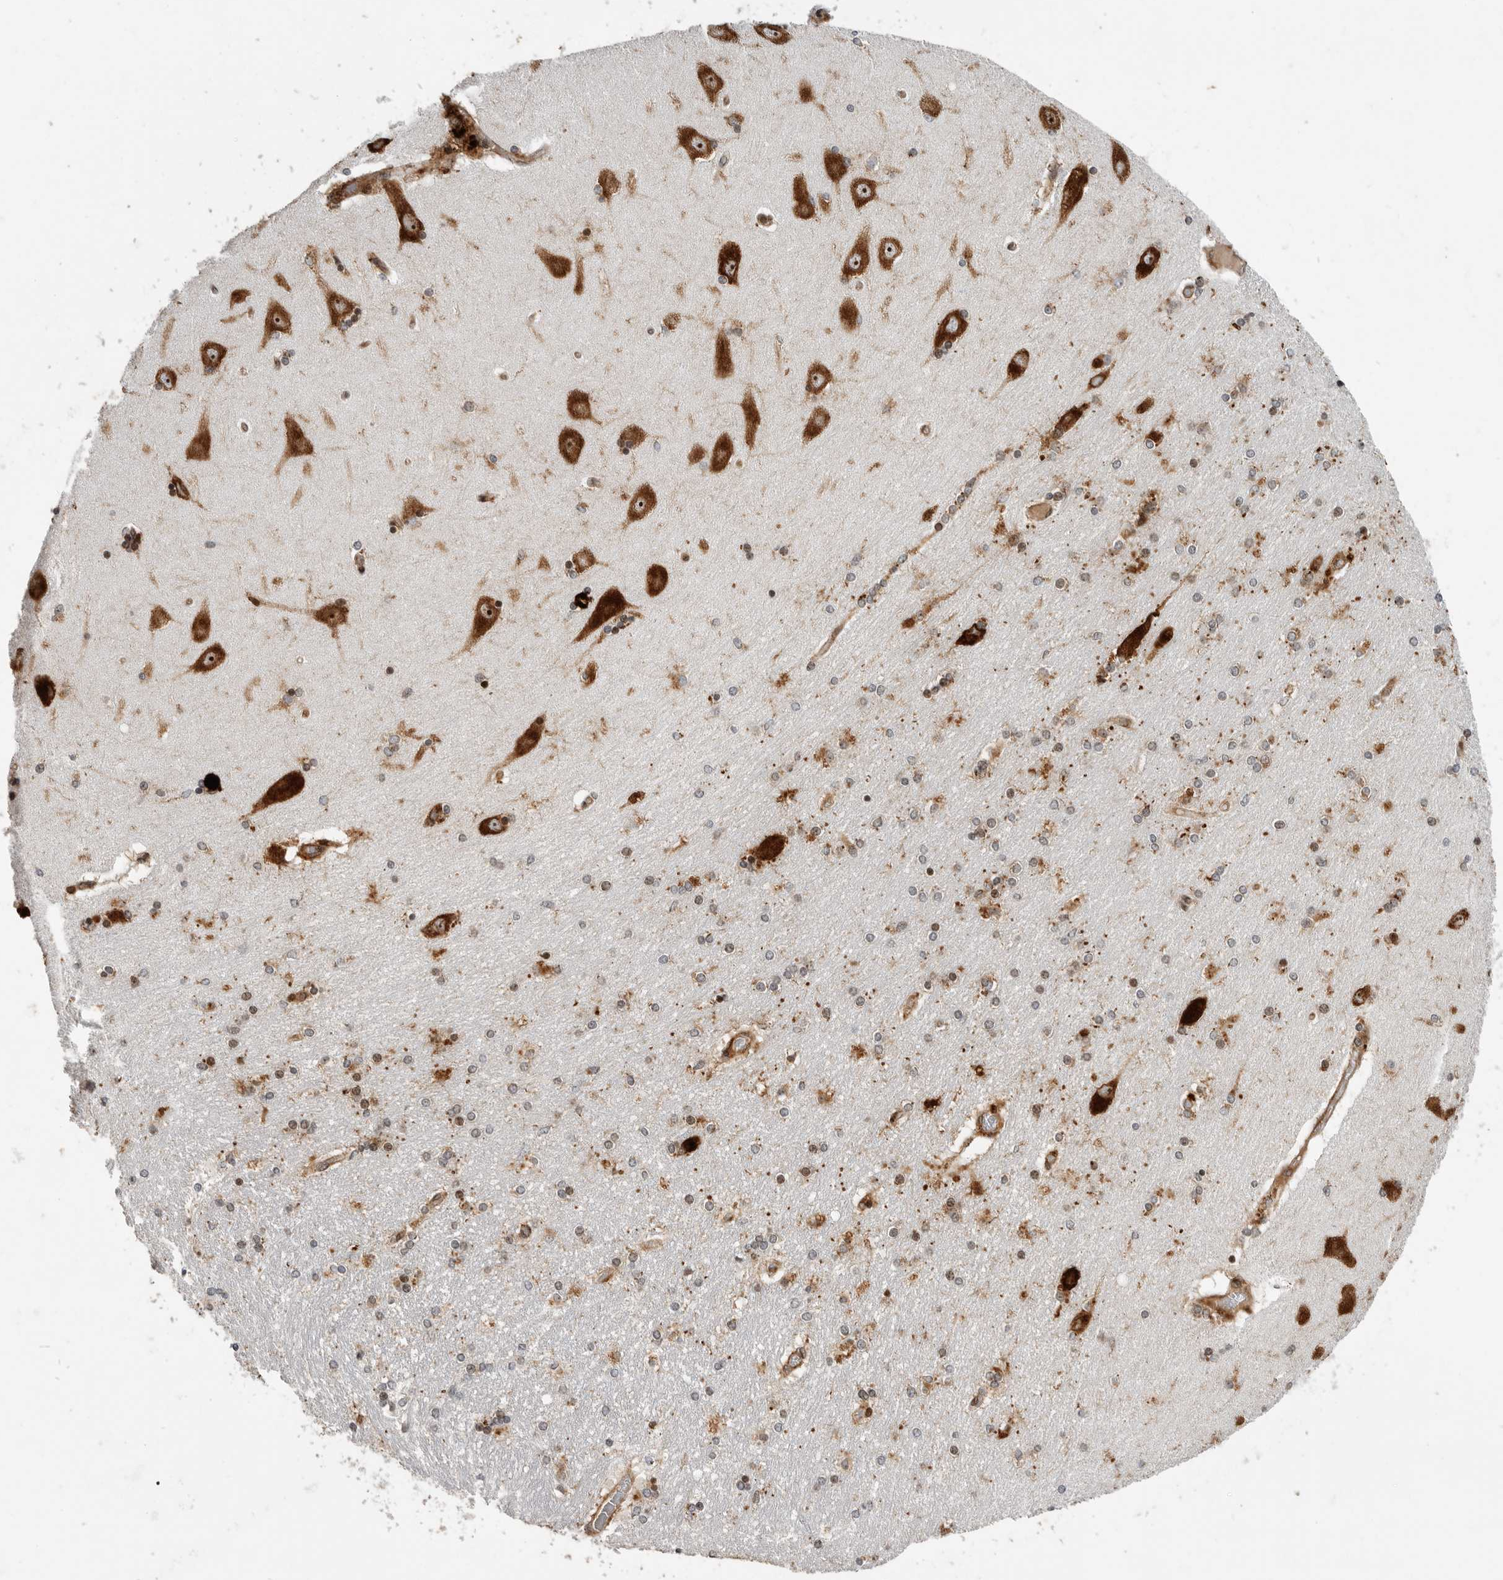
{"staining": {"intensity": "moderate", "quantity": "<25%", "location": "cytoplasmic/membranous"}, "tissue": "hippocampus", "cell_type": "Glial cells", "image_type": "normal", "snomed": [{"axis": "morphology", "description": "Normal tissue, NOS"}, {"axis": "topography", "description": "Hippocampus"}], "caption": "An immunohistochemistry histopathology image of normal tissue is shown. Protein staining in brown labels moderate cytoplasmic/membranous positivity in hippocampus within glial cells.", "gene": "FZD3", "patient": {"sex": "female", "age": 54}}